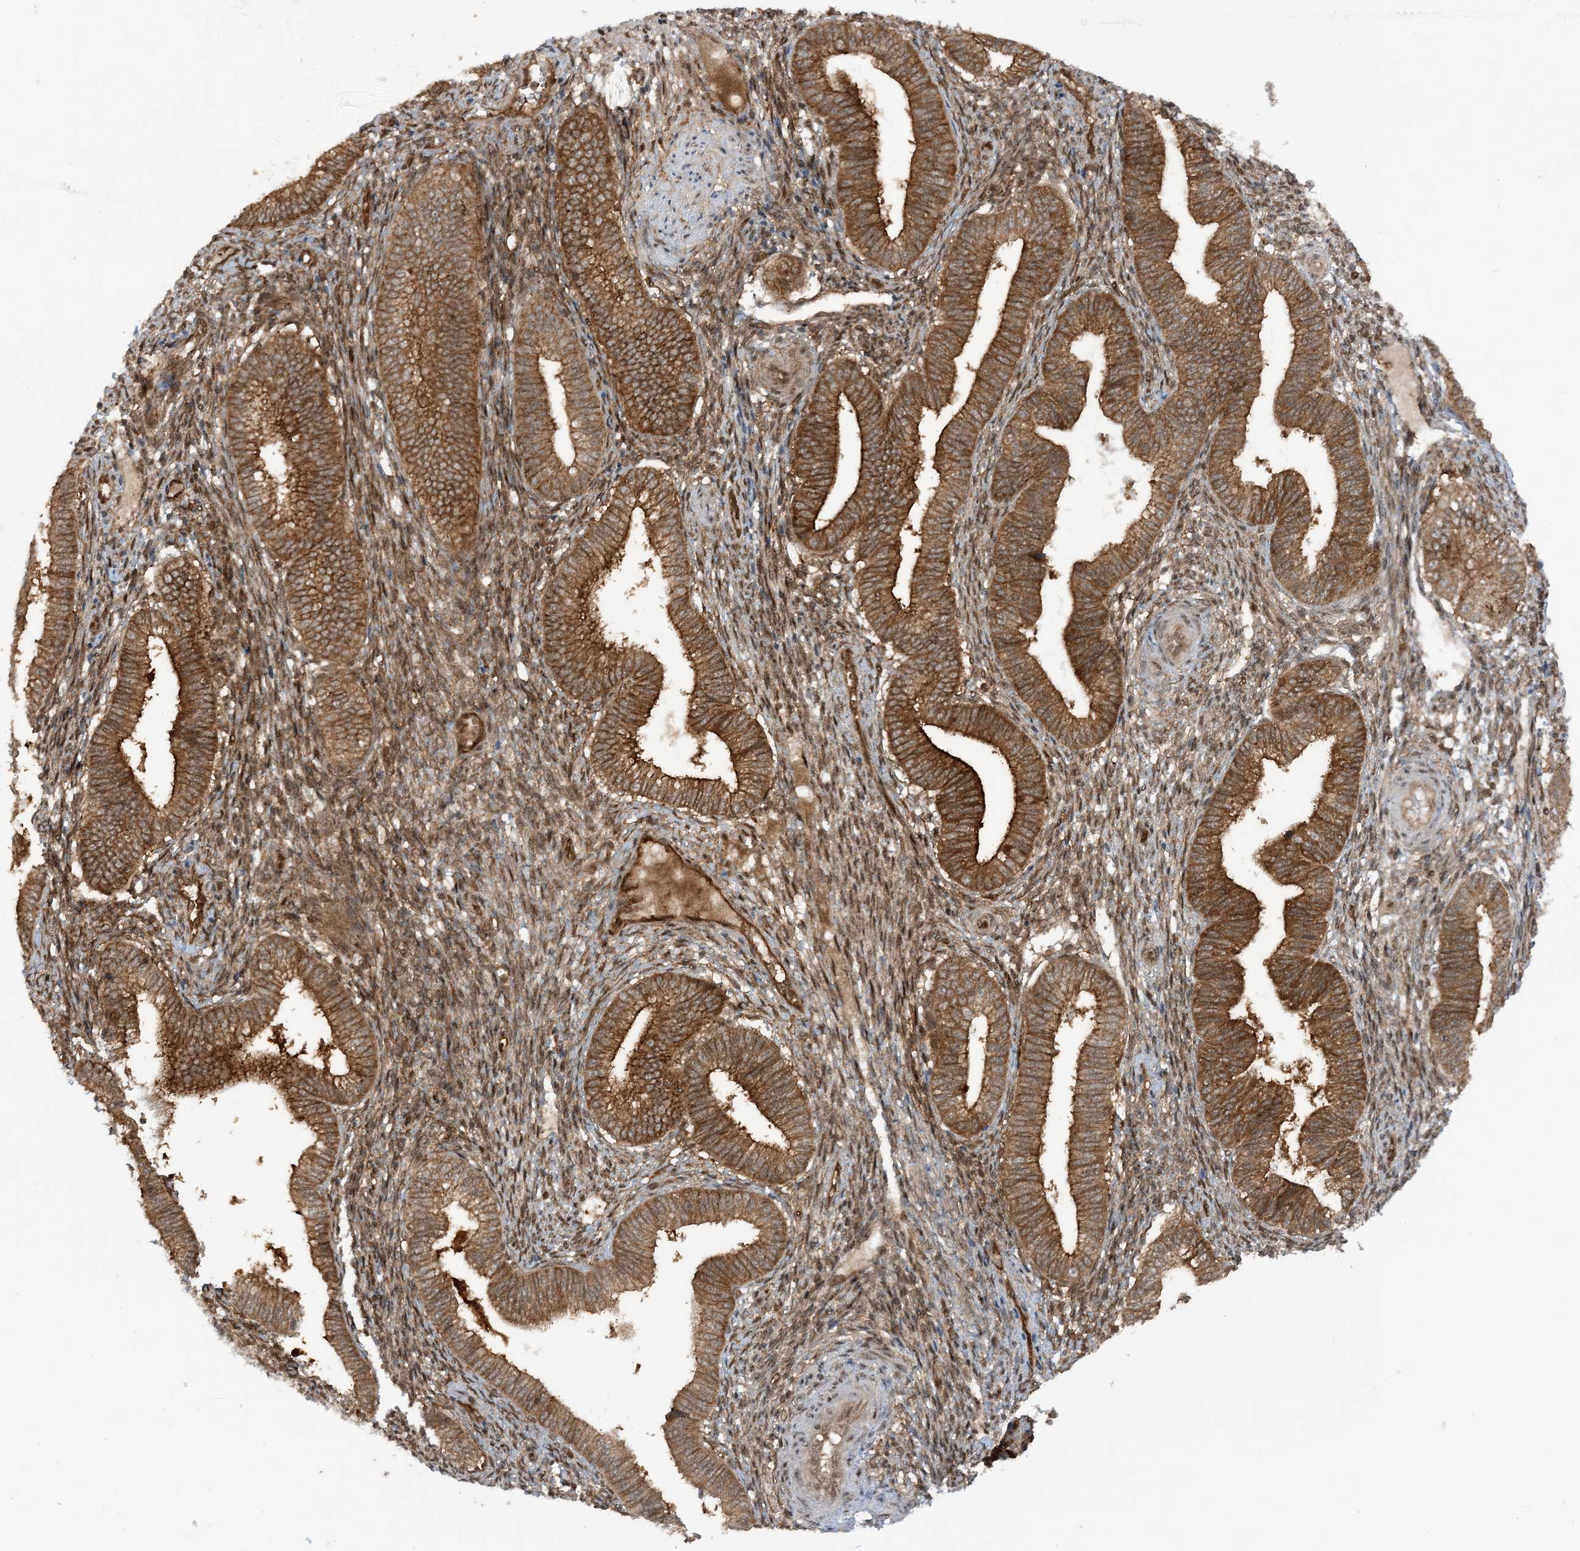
{"staining": {"intensity": "moderate", "quantity": "25%-75%", "location": "cytoplasmic/membranous,nuclear"}, "tissue": "endometrium", "cell_type": "Cells in endometrial stroma", "image_type": "normal", "snomed": [{"axis": "morphology", "description": "Normal tissue, NOS"}, {"axis": "topography", "description": "Endometrium"}], "caption": "Protein expression analysis of benign endometrium demonstrates moderate cytoplasmic/membranous,nuclear staining in approximately 25%-75% of cells in endometrial stroma.", "gene": "CERT1", "patient": {"sex": "female", "age": 39}}